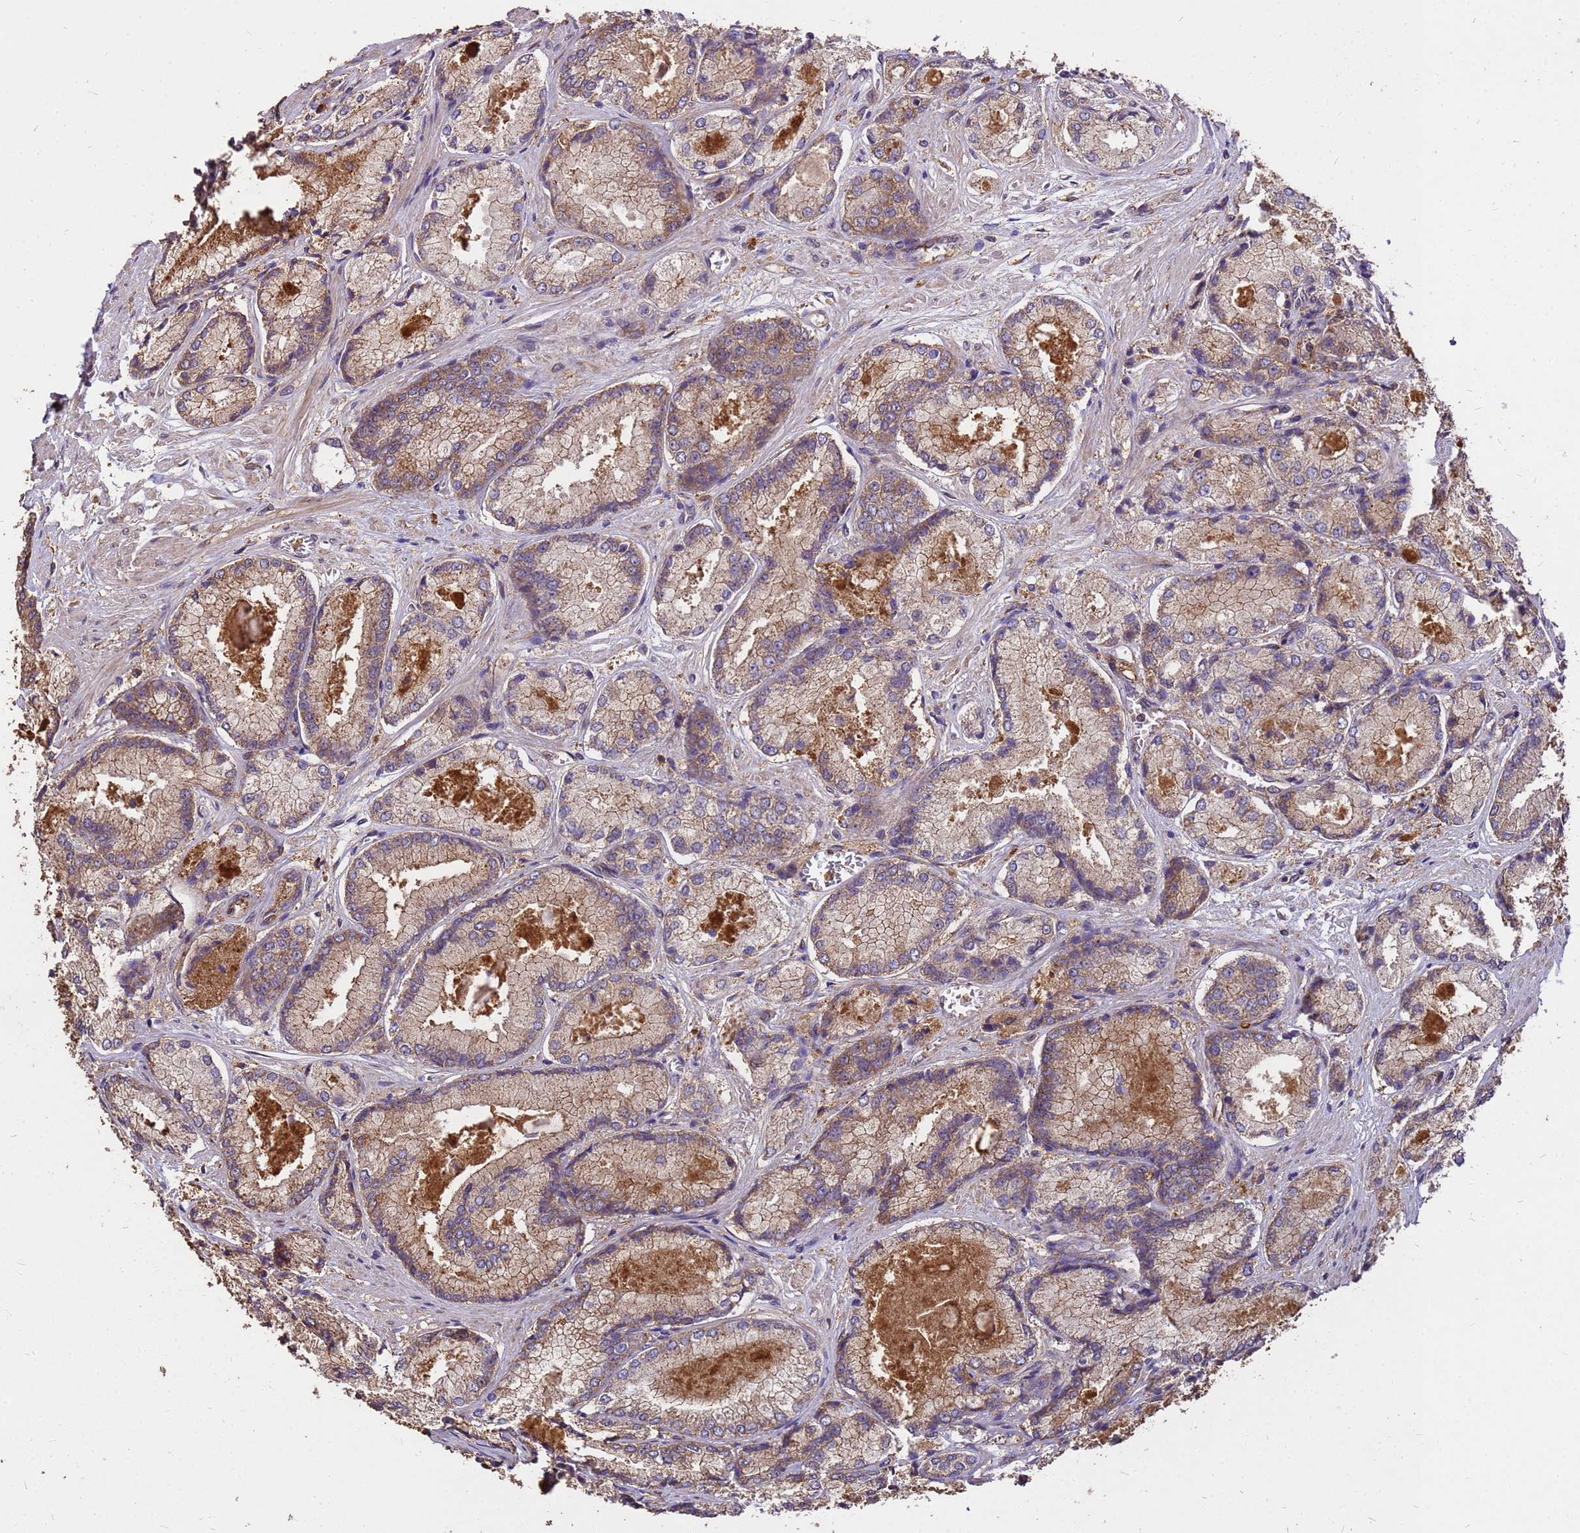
{"staining": {"intensity": "weak", "quantity": "25%-75%", "location": "cytoplasmic/membranous"}, "tissue": "prostate cancer", "cell_type": "Tumor cells", "image_type": "cancer", "snomed": [{"axis": "morphology", "description": "Adenocarcinoma, Low grade"}, {"axis": "topography", "description": "Prostate"}], "caption": "The histopathology image displays immunohistochemical staining of prostate cancer. There is weak cytoplasmic/membranous expression is seen in about 25%-75% of tumor cells.", "gene": "ZNF618", "patient": {"sex": "male", "age": 74}}